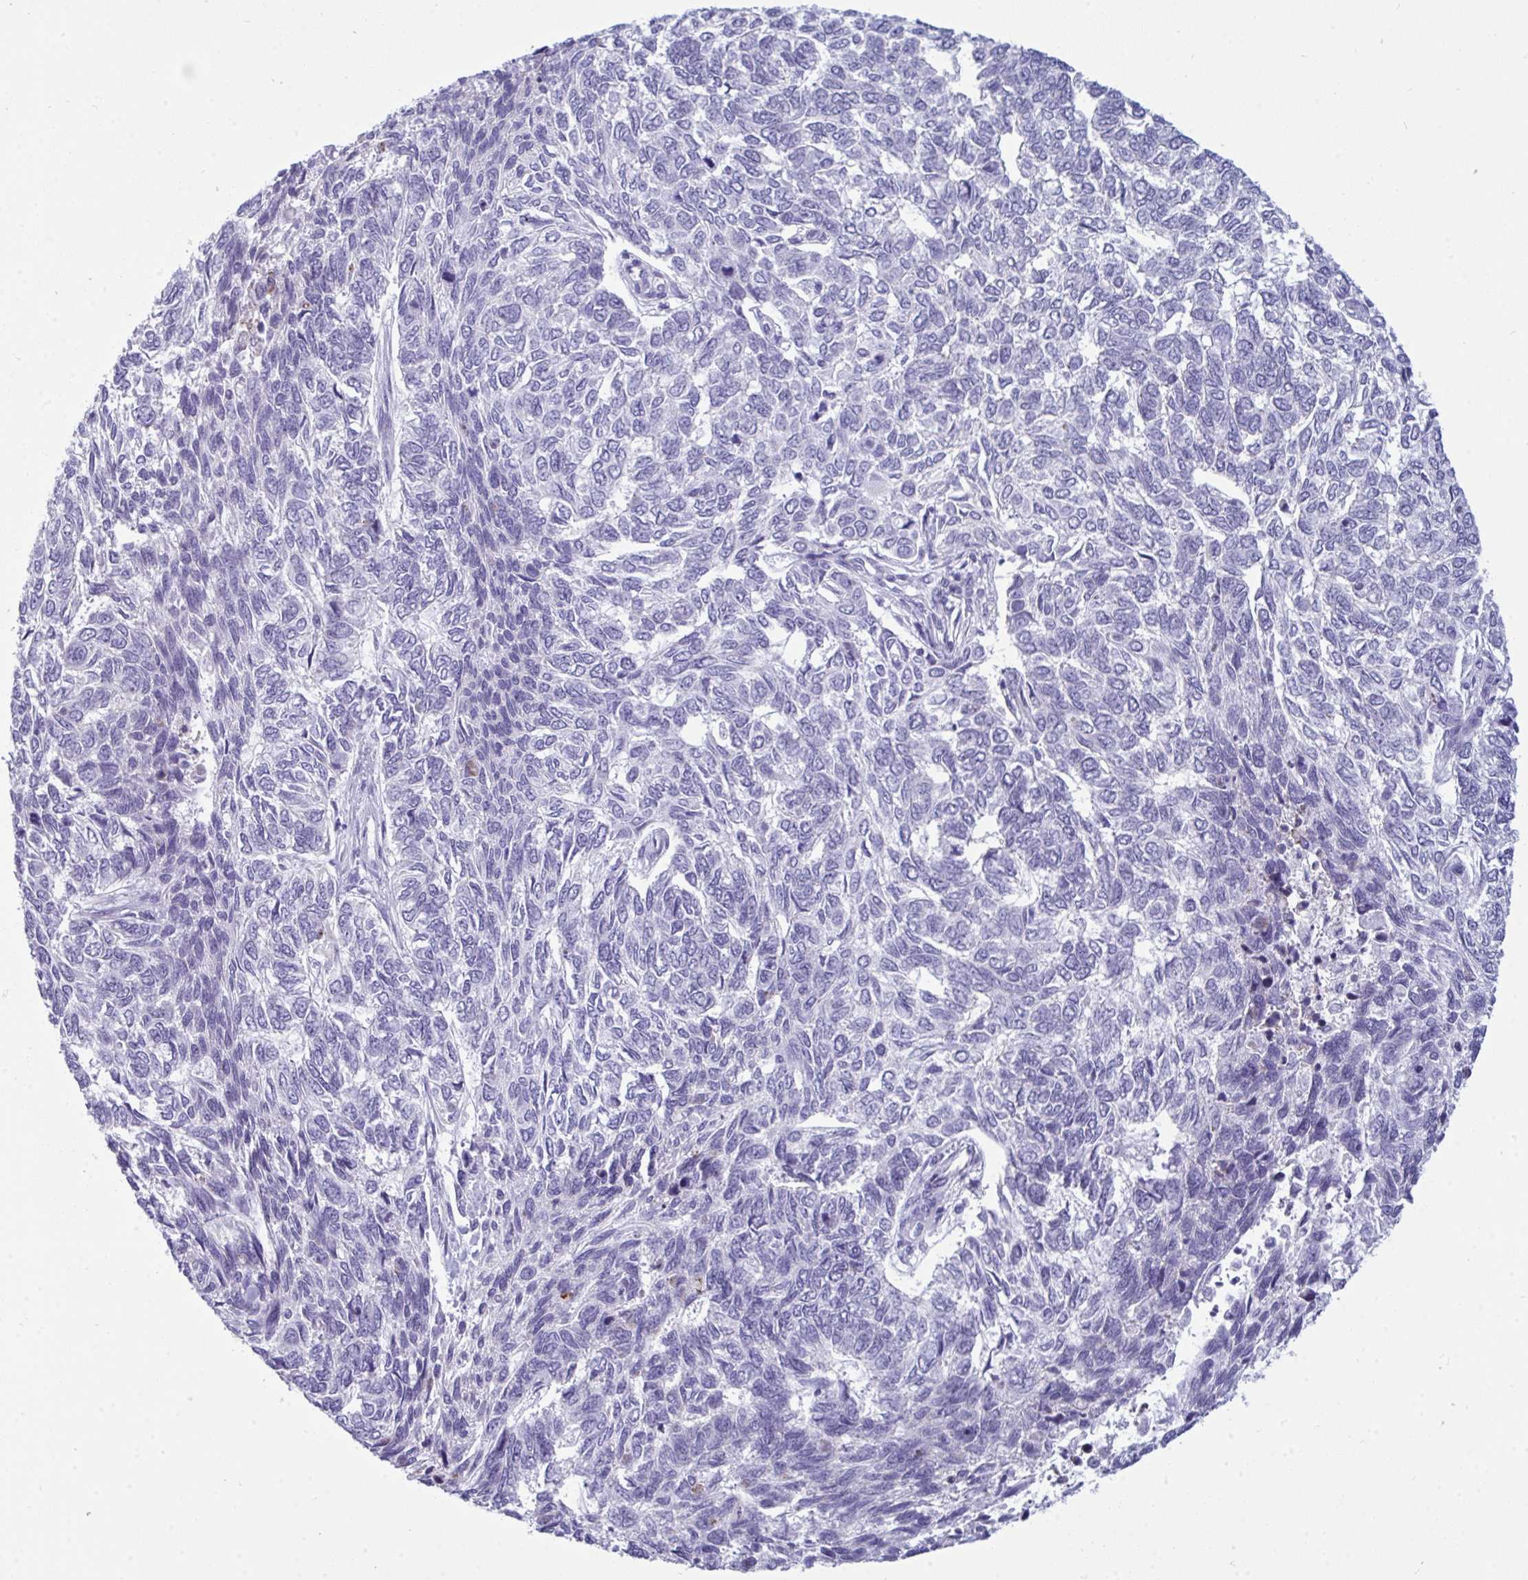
{"staining": {"intensity": "negative", "quantity": "none", "location": "none"}, "tissue": "skin cancer", "cell_type": "Tumor cells", "image_type": "cancer", "snomed": [{"axis": "morphology", "description": "Basal cell carcinoma"}, {"axis": "topography", "description": "Skin"}], "caption": "Tumor cells show no significant staining in basal cell carcinoma (skin). Brightfield microscopy of immunohistochemistry stained with DAB (brown) and hematoxylin (blue), captured at high magnification.", "gene": "MYH10", "patient": {"sex": "female", "age": 65}}